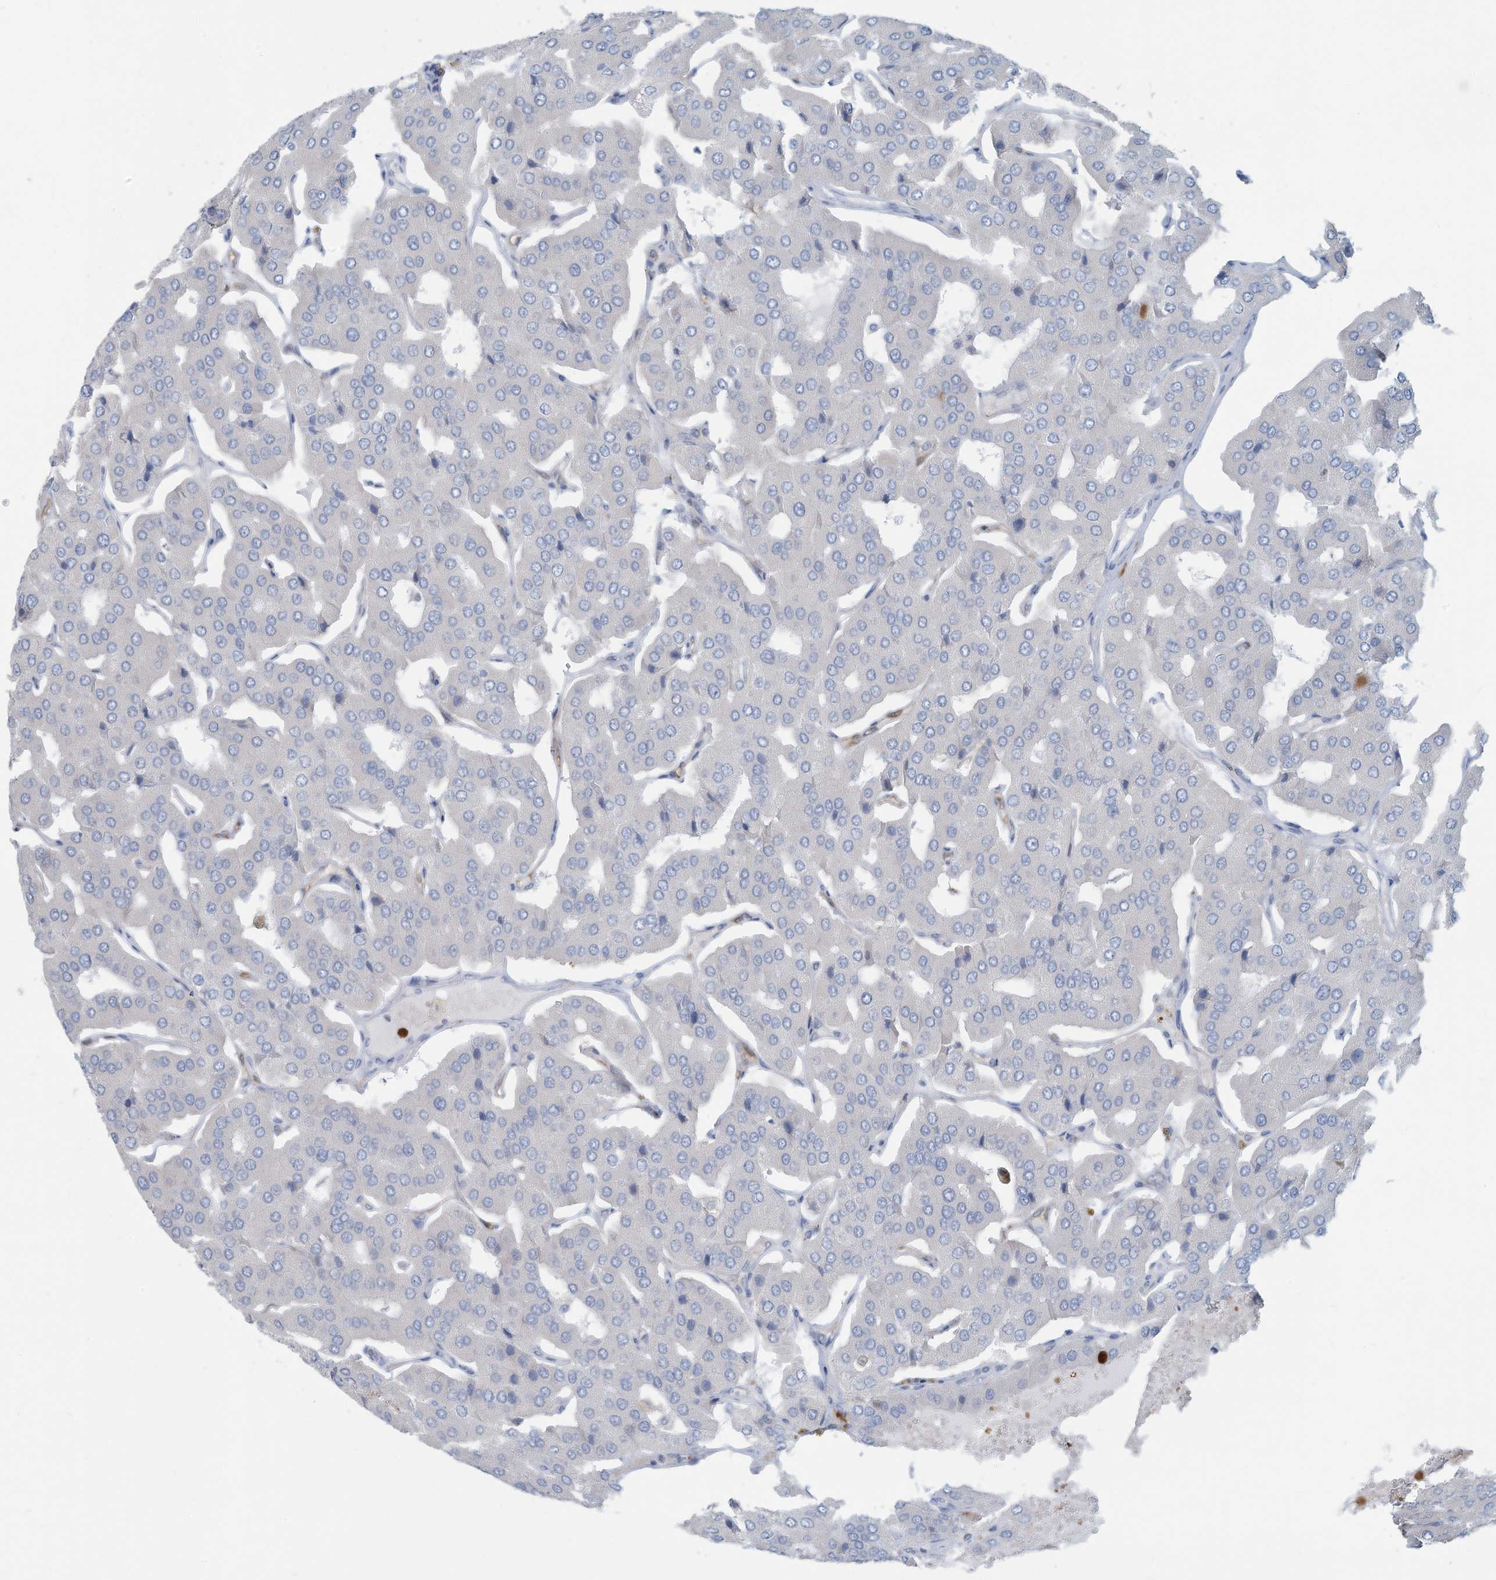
{"staining": {"intensity": "negative", "quantity": "none", "location": "none"}, "tissue": "parathyroid gland", "cell_type": "Glandular cells", "image_type": "normal", "snomed": [{"axis": "morphology", "description": "Normal tissue, NOS"}, {"axis": "morphology", "description": "Adenoma, NOS"}, {"axis": "topography", "description": "Parathyroid gland"}], "caption": "Image shows no protein staining in glandular cells of unremarkable parathyroid gland. Brightfield microscopy of immunohistochemistry (IHC) stained with DAB (brown) and hematoxylin (blue), captured at high magnification.", "gene": "ERI2", "patient": {"sex": "female", "age": 86}}